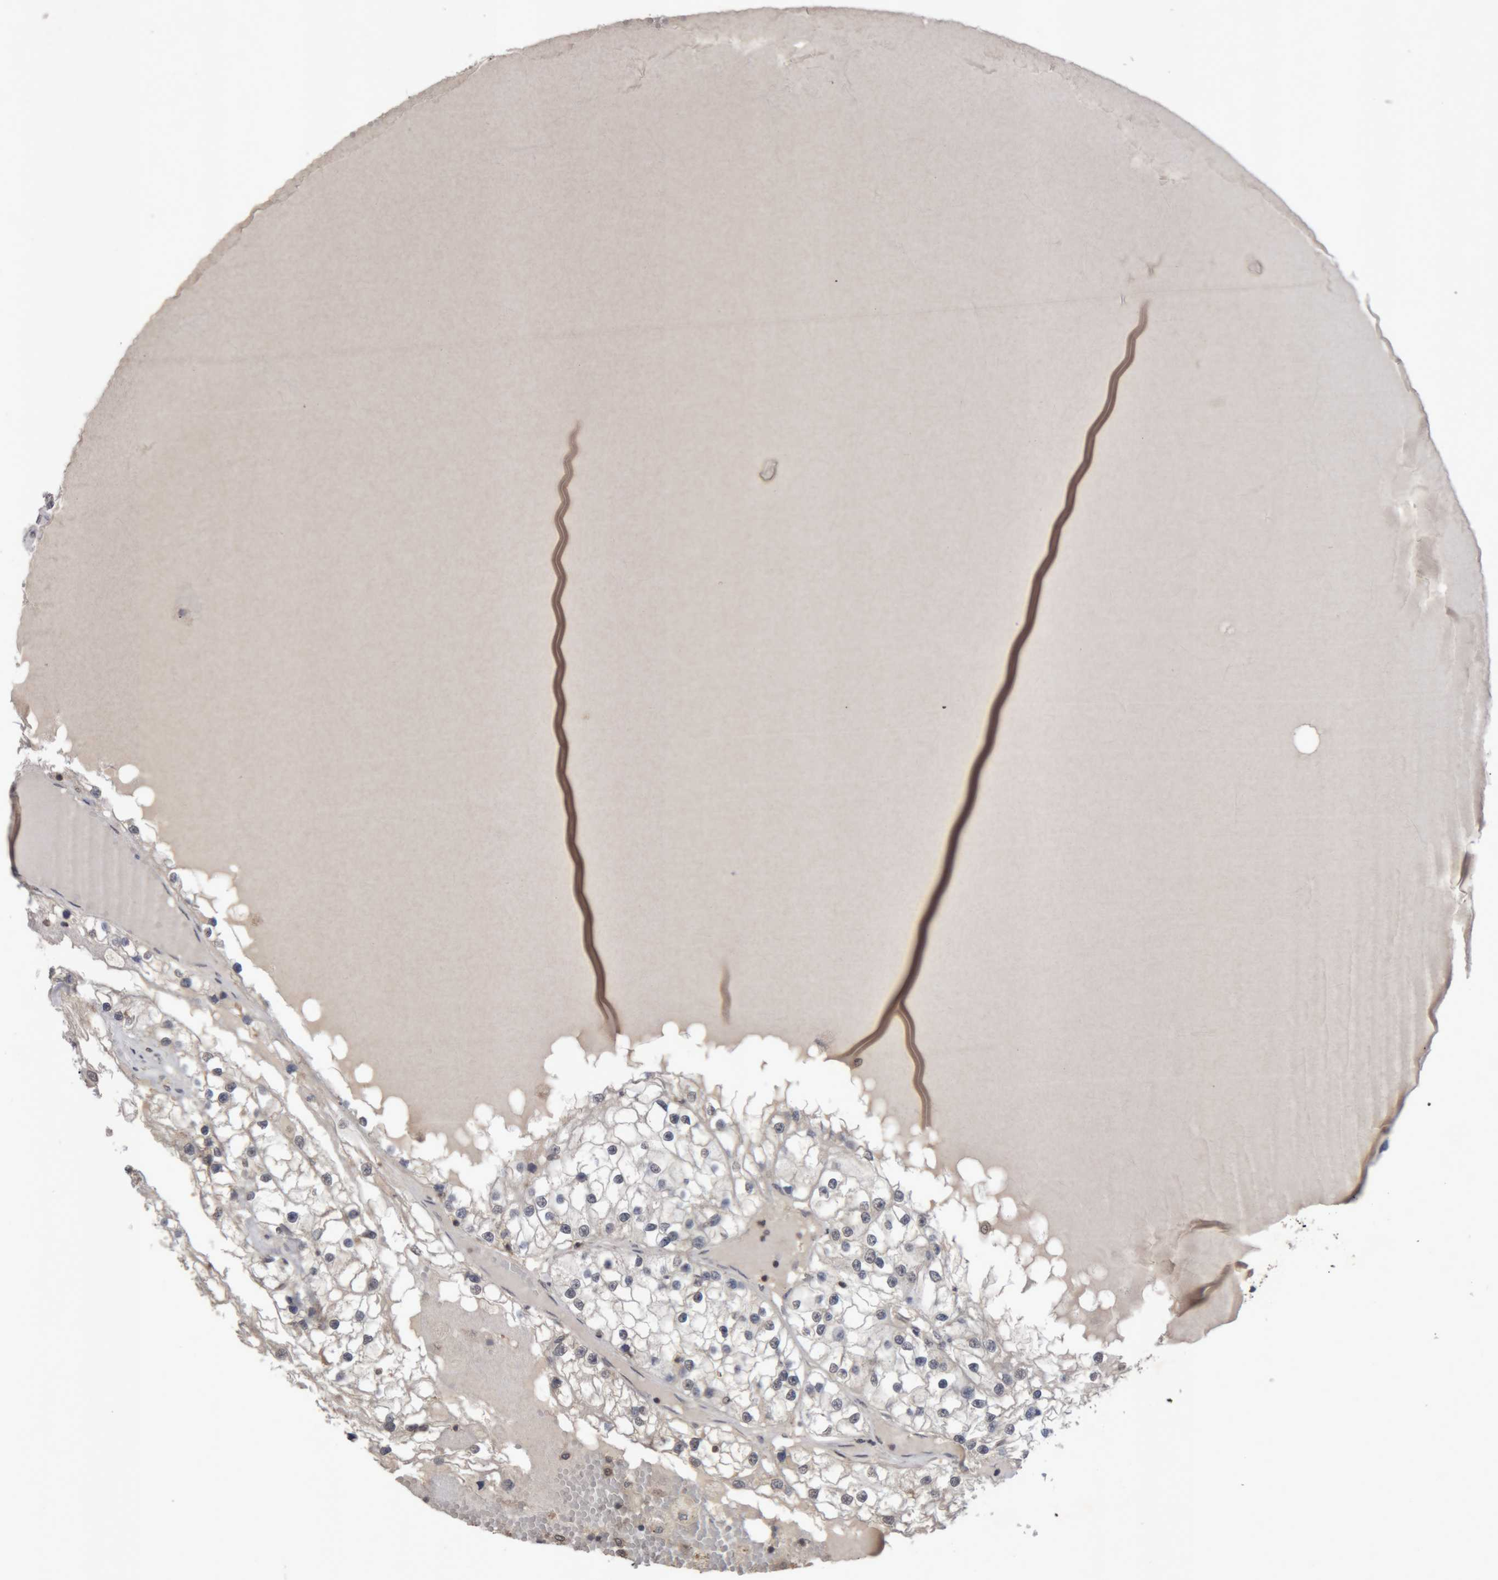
{"staining": {"intensity": "negative", "quantity": "none", "location": "none"}, "tissue": "renal cancer", "cell_type": "Tumor cells", "image_type": "cancer", "snomed": [{"axis": "morphology", "description": "Adenocarcinoma, NOS"}, {"axis": "topography", "description": "Kidney"}], "caption": "This is an immunohistochemistry micrograph of human adenocarcinoma (renal). There is no positivity in tumor cells.", "gene": "NFATC2", "patient": {"sex": "male", "age": 68}}